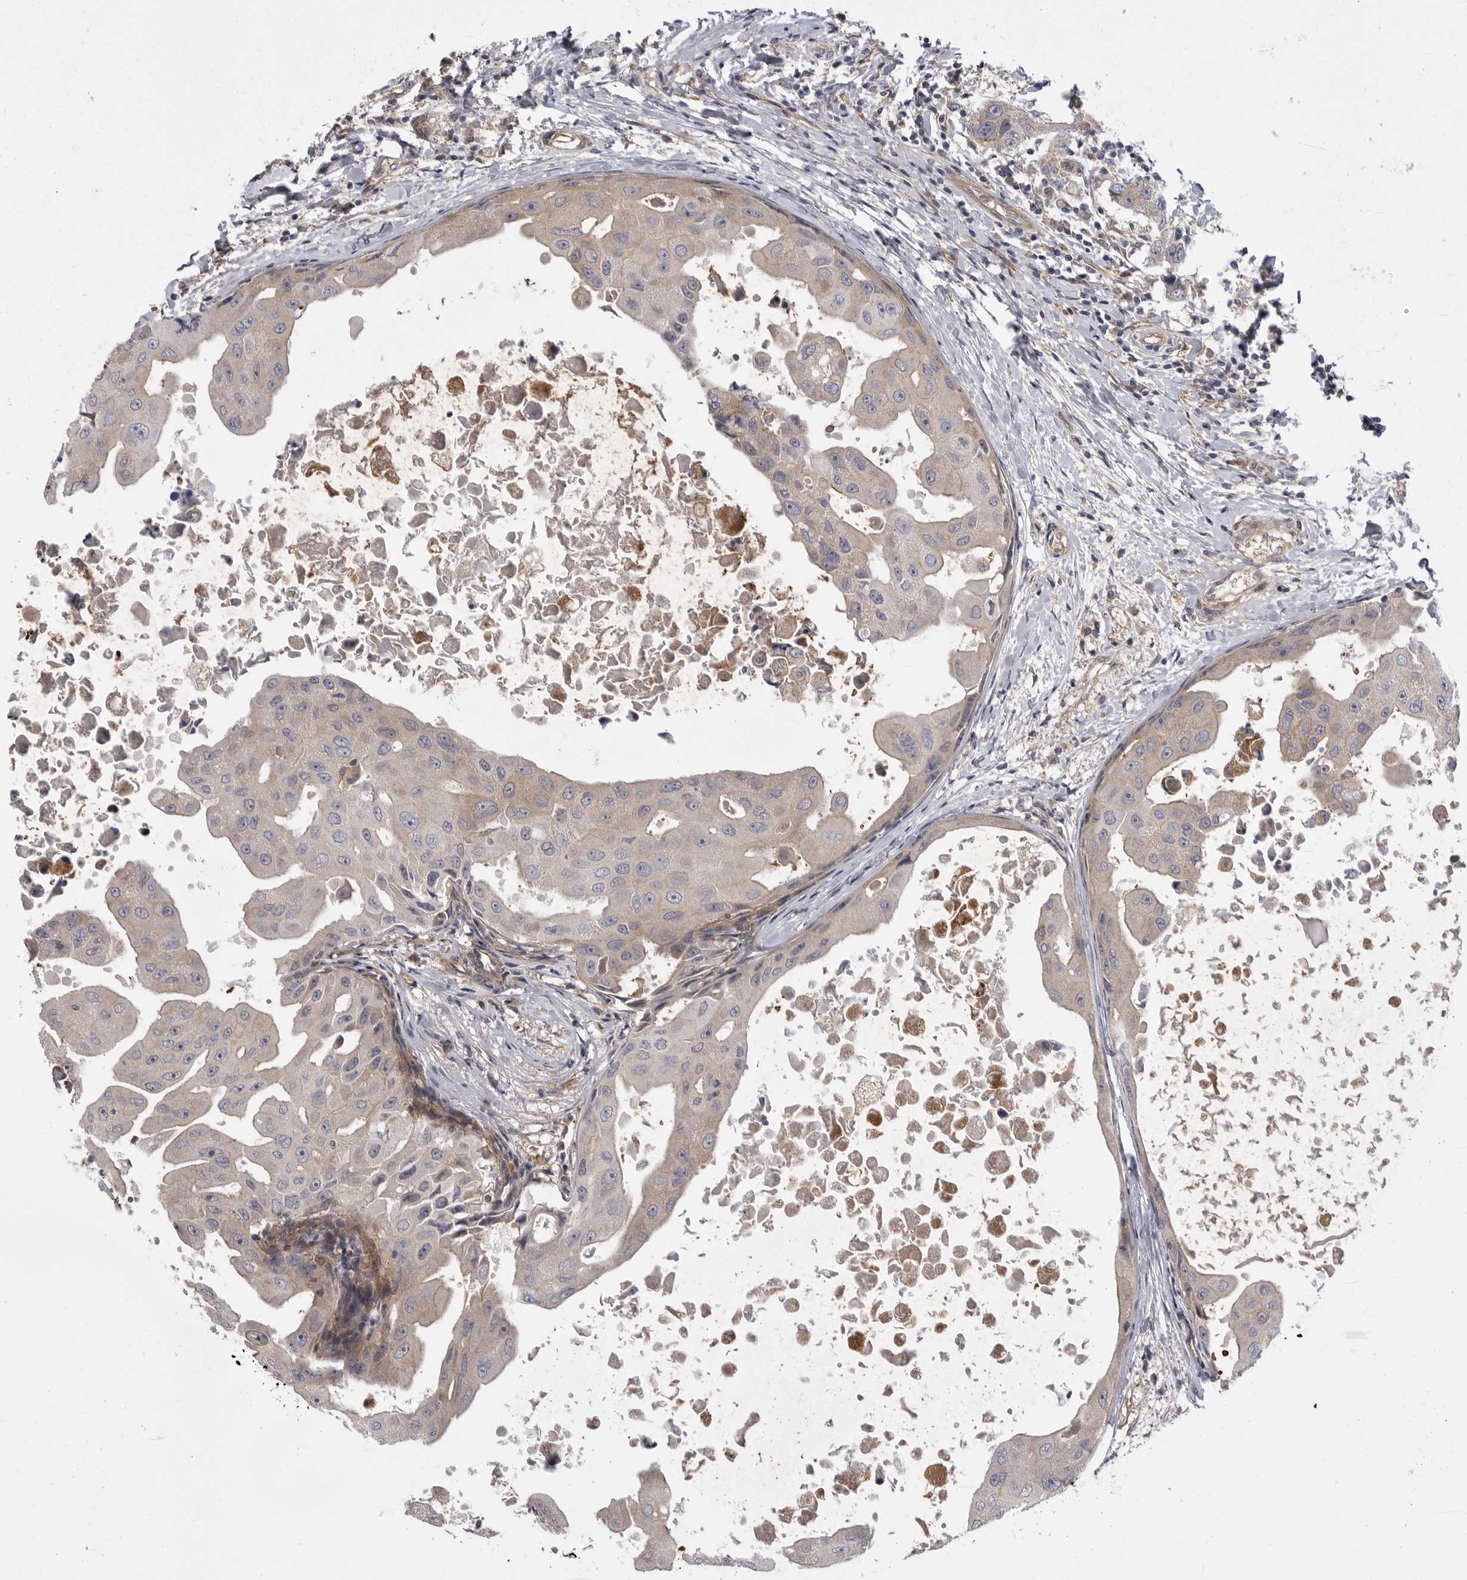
{"staining": {"intensity": "weak", "quantity": "<25%", "location": "cytoplasmic/membranous"}, "tissue": "breast cancer", "cell_type": "Tumor cells", "image_type": "cancer", "snomed": [{"axis": "morphology", "description": "Duct carcinoma"}, {"axis": "topography", "description": "Breast"}], "caption": "Immunohistochemistry of infiltrating ductal carcinoma (breast) shows no positivity in tumor cells.", "gene": "OSBPL9", "patient": {"sex": "female", "age": 27}}